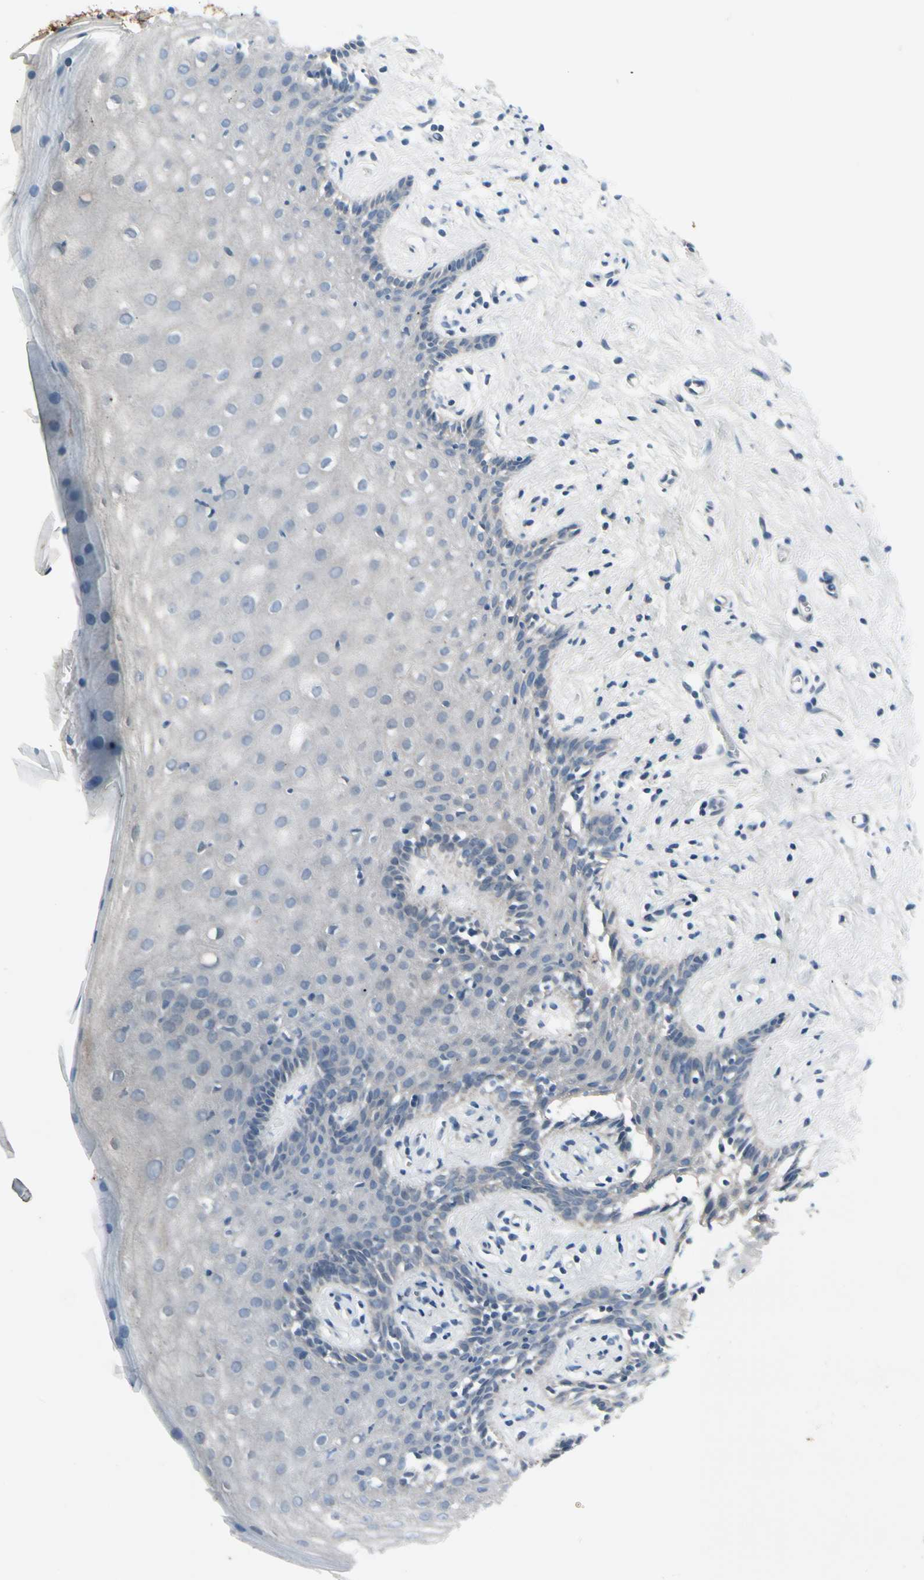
{"staining": {"intensity": "negative", "quantity": "none", "location": "none"}, "tissue": "vagina", "cell_type": "Squamous epithelial cells", "image_type": "normal", "snomed": [{"axis": "morphology", "description": "Normal tissue, NOS"}, {"axis": "topography", "description": "Vagina"}], "caption": "The photomicrograph reveals no staining of squamous epithelial cells in normal vagina. (Stains: DAB immunohistochemistry (IHC) with hematoxylin counter stain, Microscopy: brightfield microscopy at high magnification).", "gene": "PIGR", "patient": {"sex": "female", "age": 44}}